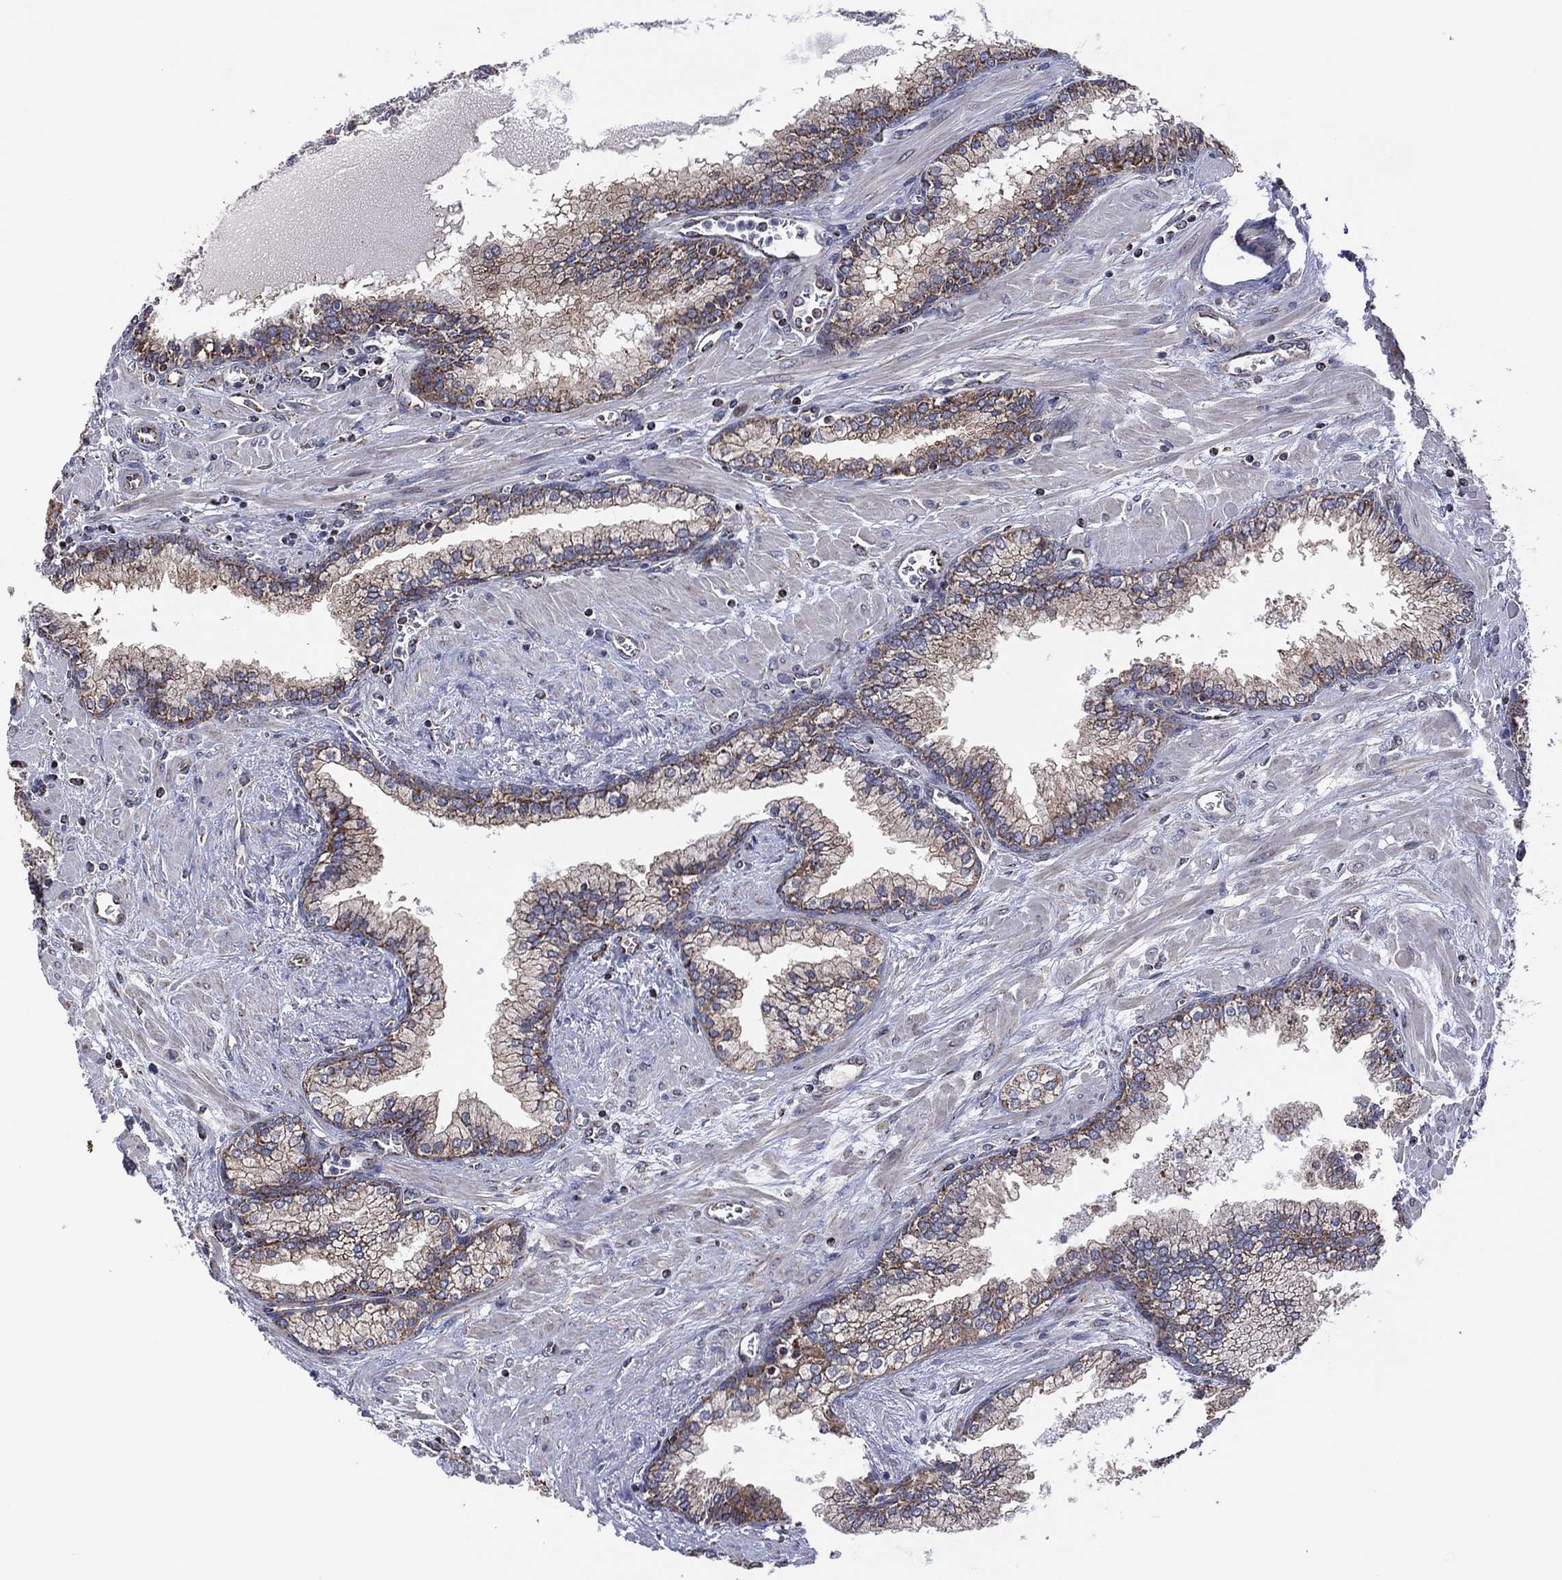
{"staining": {"intensity": "weak", "quantity": "25%-75%", "location": "cytoplasmic/membranous"}, "tissue": "prostate cancer", "cell_type": "Tumor cells", "image_type": "cancer", "snomed": [{"axis": "morphology", "description": "Adenocarcinoma, NOS"}, {"axis": "topography", "description": "Prostate and seminal vesicle, NOS"}, {"axis": "topography", "description": "Prostate"}], "caption": "The micrograph reveals staining of prostate cancer, revealing weak cytoplasmic/membranous protein staining (brown color) within tumor cells.", "gene": "PIDD1", "patient": {"sex": "male", "age": 62}}